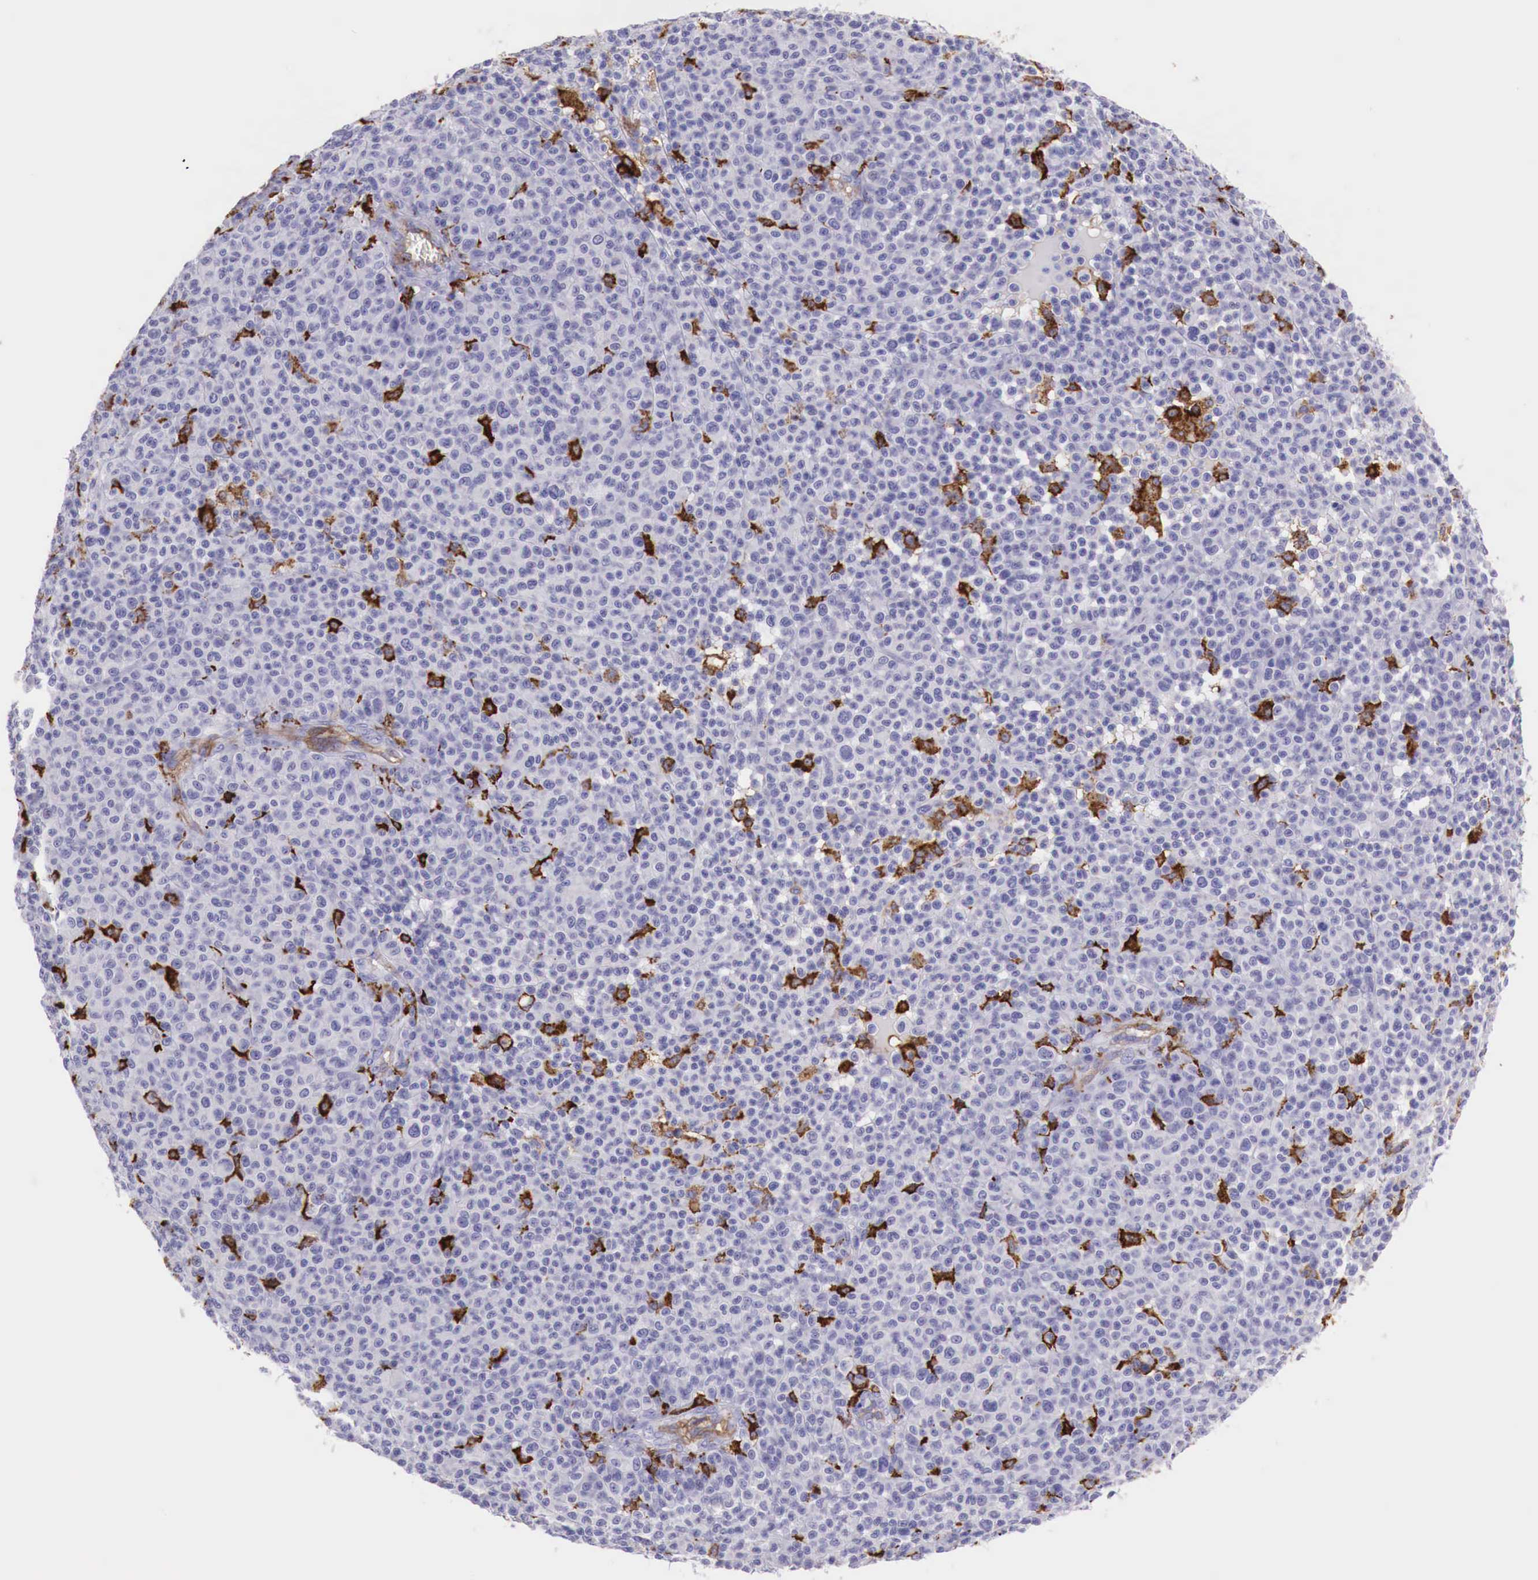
{"staining": {"intensity": "negative", "quantity": "none", "location": "none"}, "tissue": "melanoma", "cell_type": "Tumor cells", "image_type": "cancer", "snomed": [{"axis": "morphology", "description": "Malignant melanoma, Metastatic site"}, {"axis": "topography", "description": "Skin"}], "caption": "There is no significant expression in tumor cells of malignant melanoma (metastatic site).", "gene": "MSR1", "patient": {"sex": "male", "age": 32}}